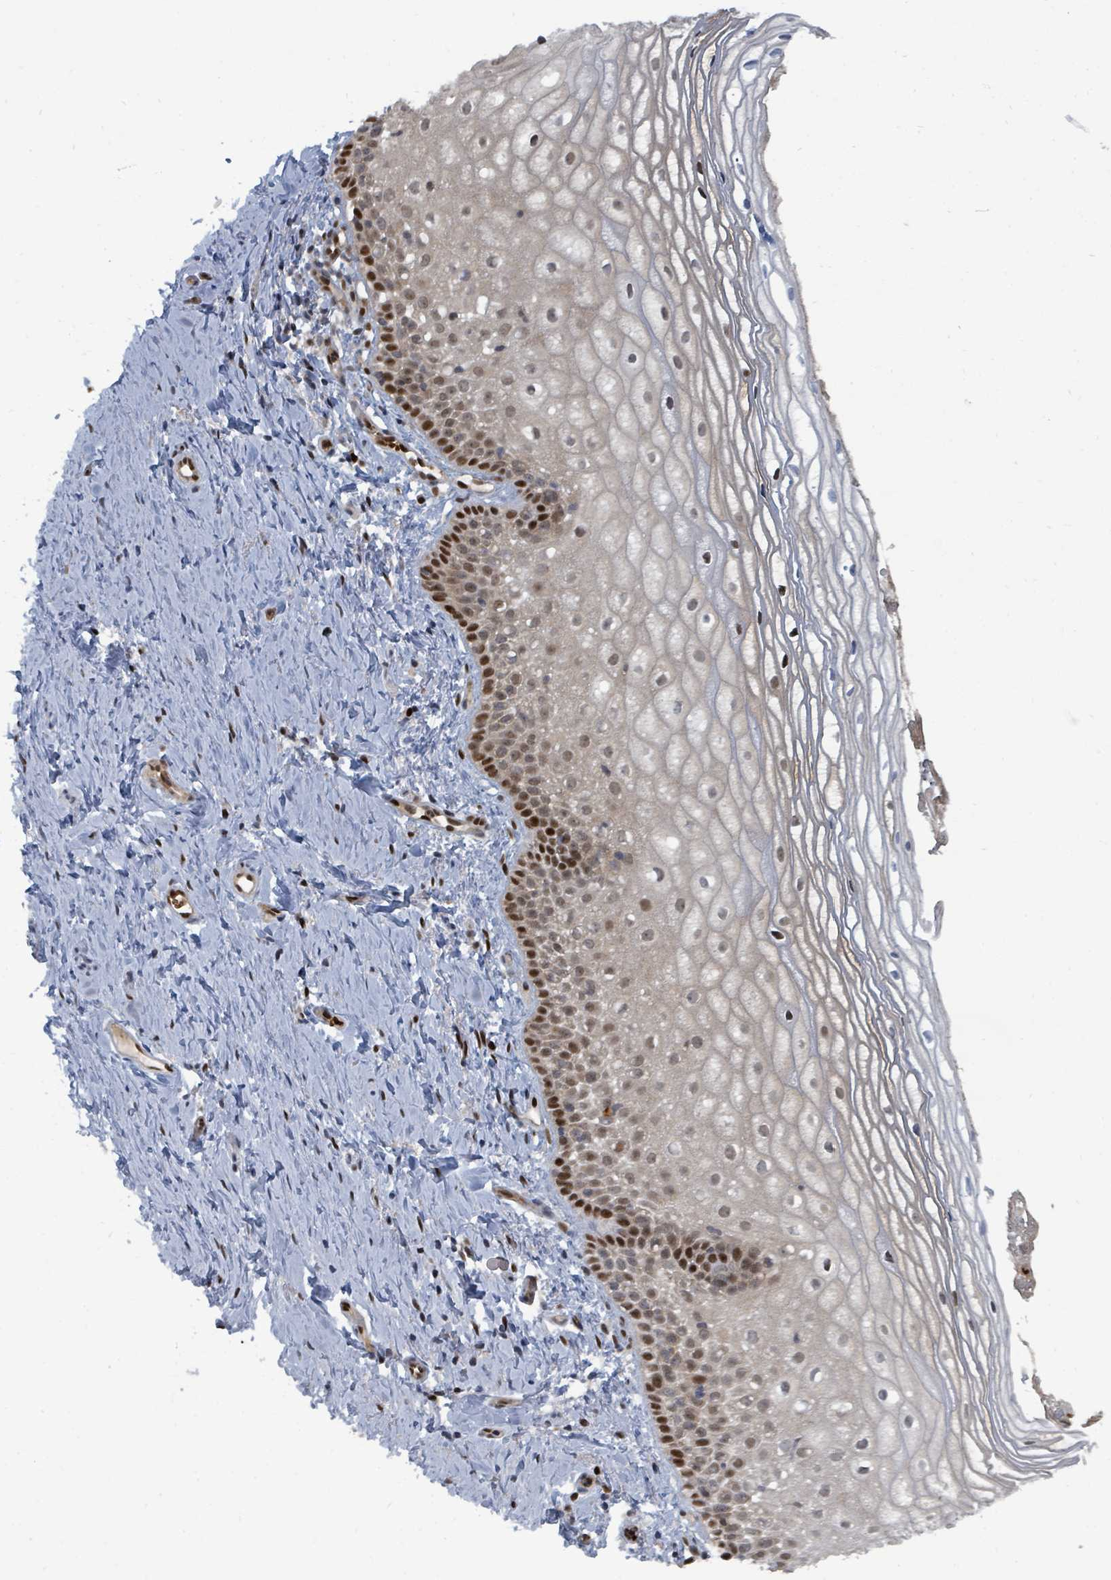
{"staining": {"intensity": "strong", "quantity": "25%-75%", "location": "nuclear"}, "tissue": "vagina", "cell_type": "Squamous epithelial cells", "image_type": "normal", "snomed": [{"axis": "morphology", "description": "Normal tissue, NOS"}, {"axis": "topography", "description": "Vagina"}], "caption": "This image reveals immunohistochemistry staining of normal human vagina, with high strong nuclear positivity in about 25%-75% of squamous epithelial cells.", "gene": "TRDMT1", "patient": {"sex": "female", "age": 56}}